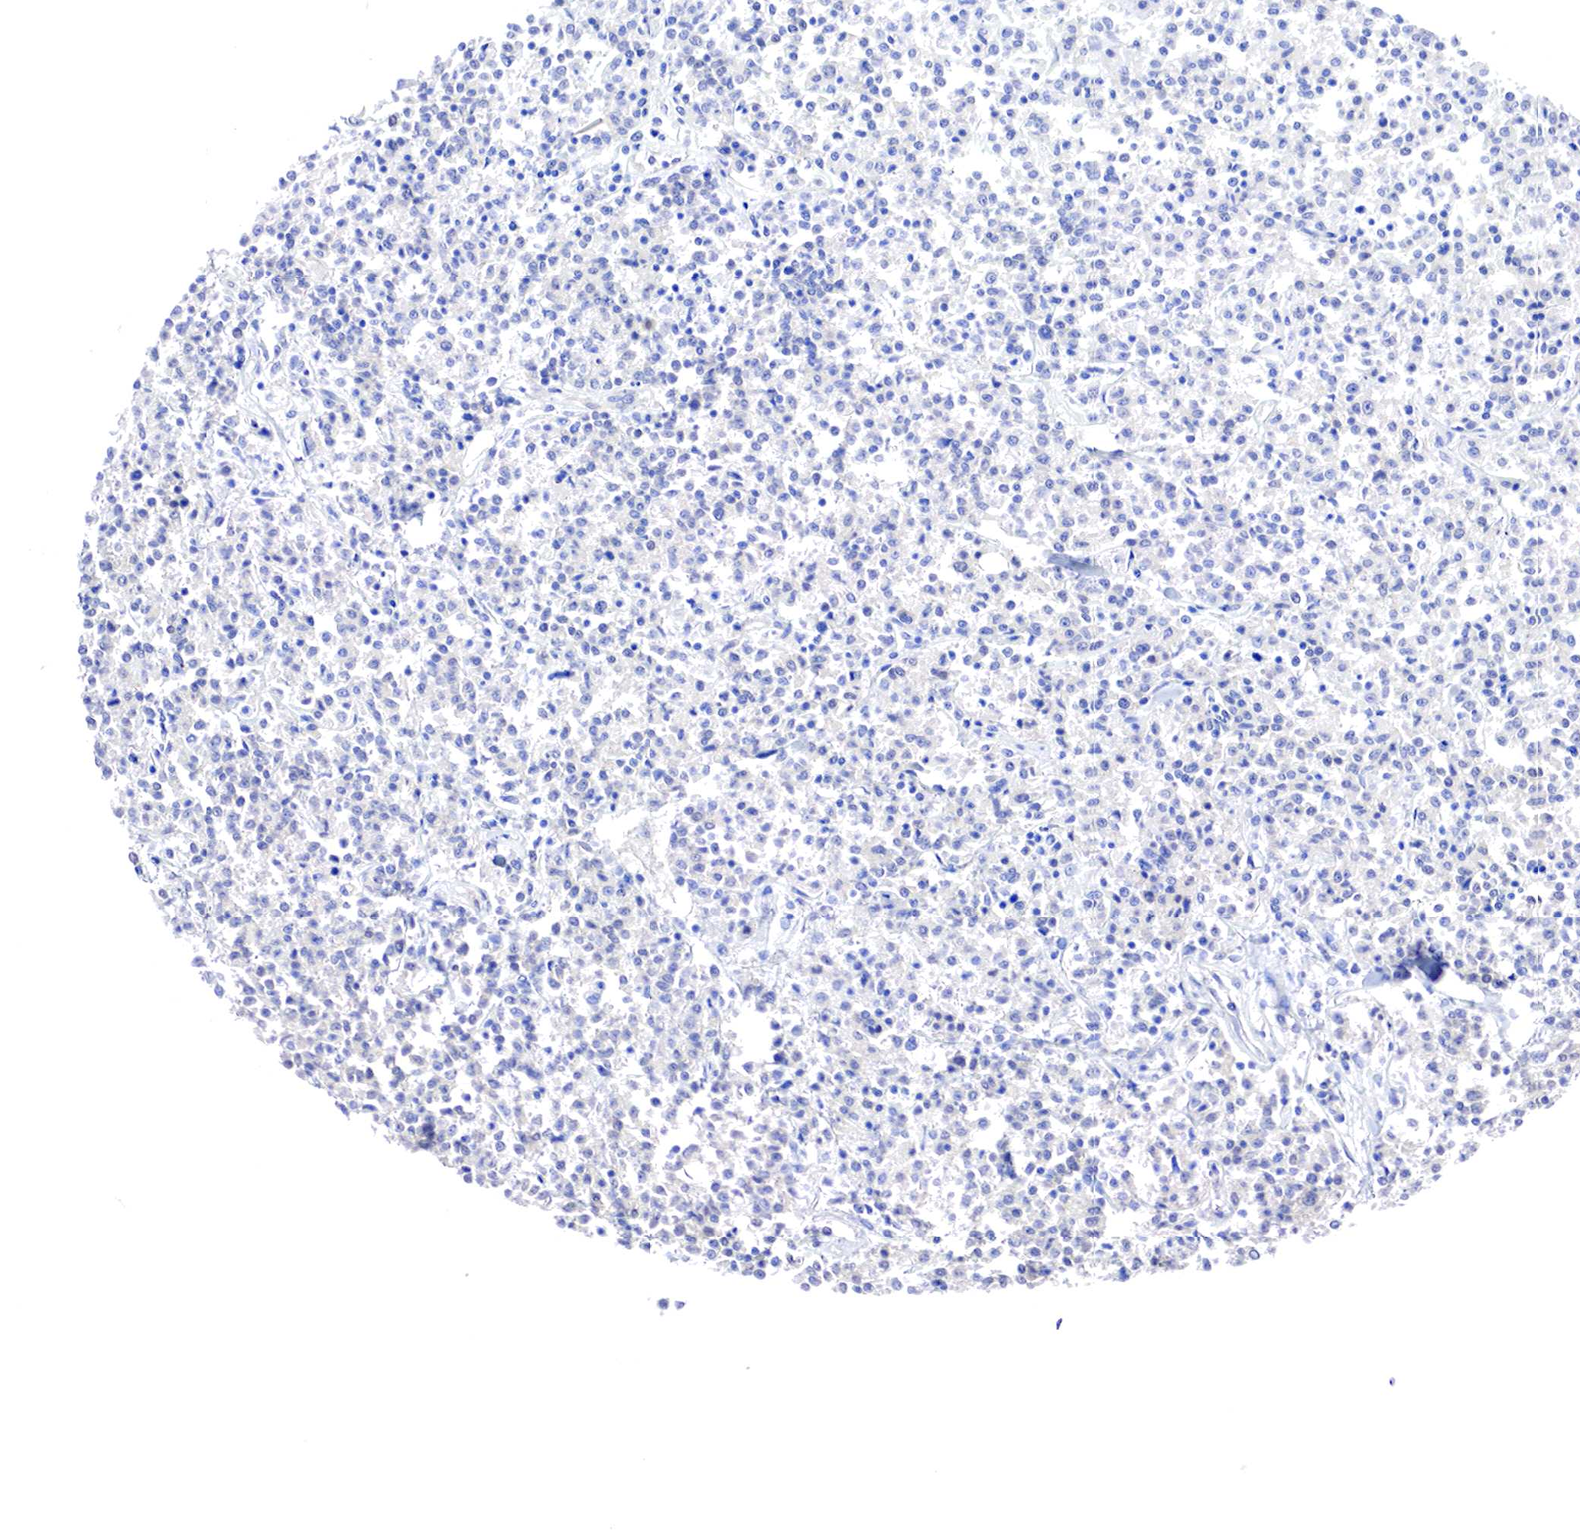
{"staining": {"intensity": "negative", "quantity": "none", "location": "none"}, "tissue": "lymphoma", "cell_type": "Tumor cells", "image_type": "cancer", "snomed": [{"axis": "morphology", "description": "Malignant lymphoma, non-Hodgkin's type, Low grade"}, {"axis": "topography", "description": "Small intestine"}], "caption": "The micrograph demonstrates no significant expression in tumor cells of malignant lymphoma, non-Hodgkin's type (low-grade).", "gene": "PABIR2", "patient": {"sex": "female", "age": 59}}